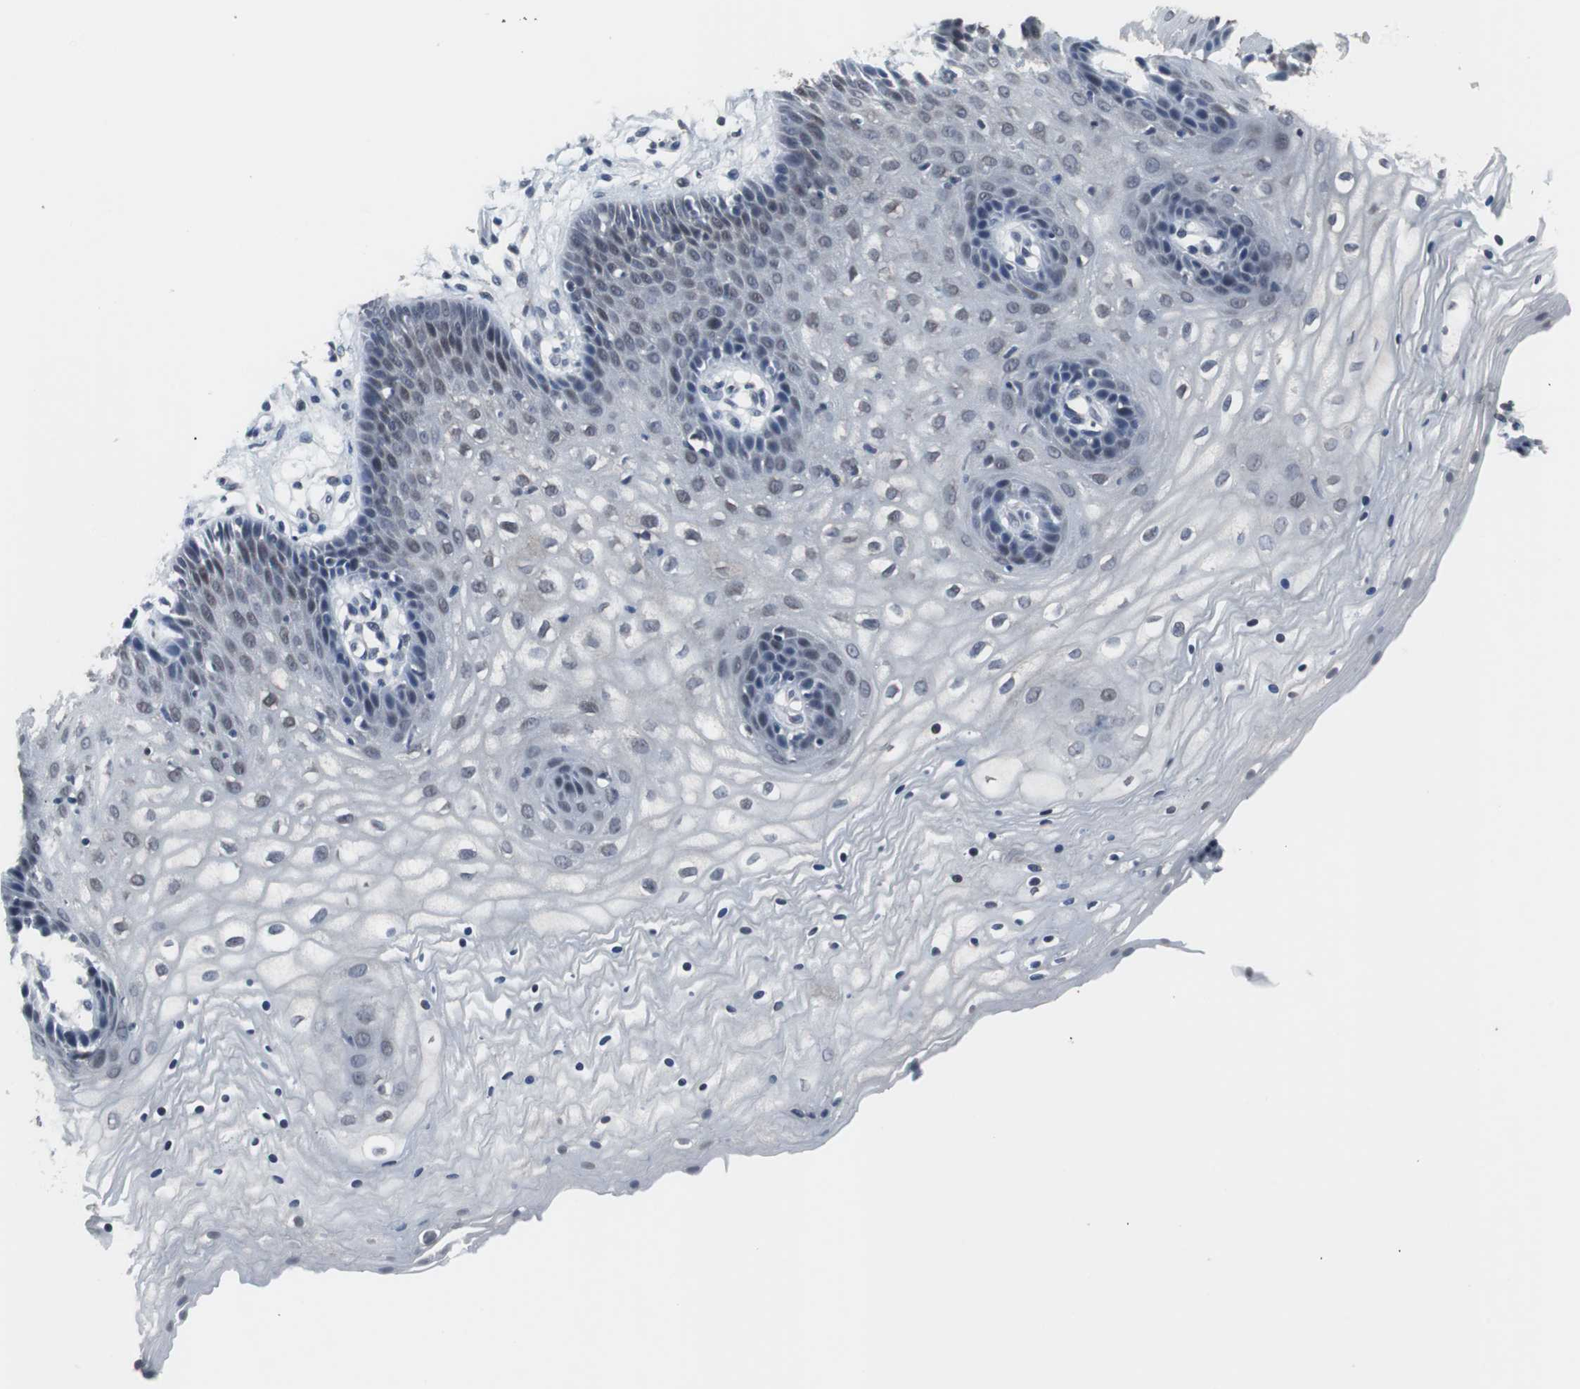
{"staining": {"intensity": "weak", "quantity": "25%-75%", "location": "nuclear"}, "tissue": "vagina", "cell_type": "Squamous epithelial cells", "image_type": "normal", "snomed": [{"axis": "morphology", "description": "Normal tissue, NOS"}, {"axis": "topography", "description": "Vagina"}], "caption": "Immunohistochemical staining of normal vagina reveals low levels of weak nuclear staining in about 25%-75% of squamous epithelial cells.", "gene": "FOXP4", "patient": {"sex": "female", "age": 34}}